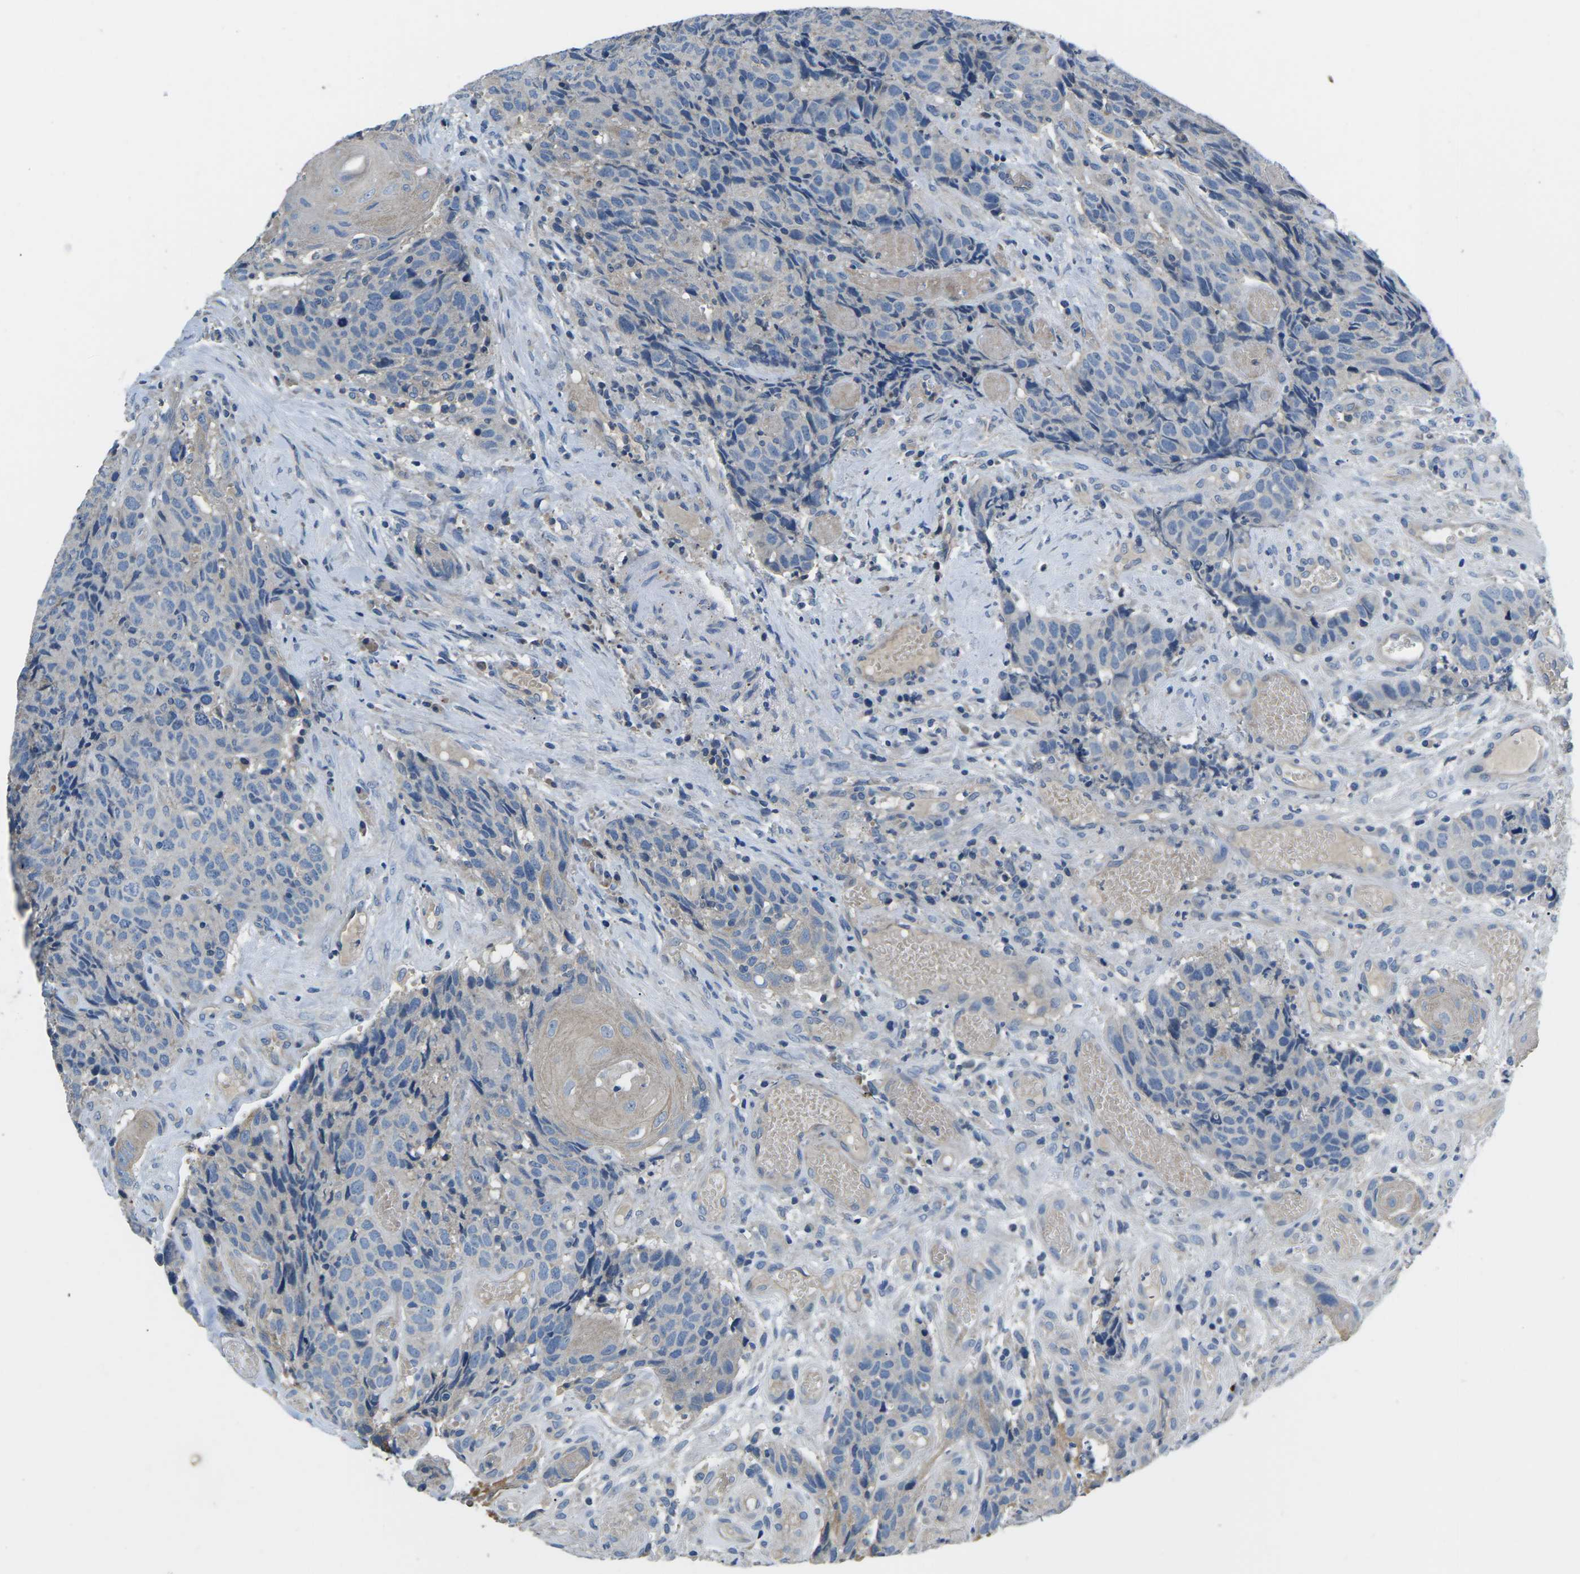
{"staining": {"intensity": "negative", "quantity": "none", "location": "none"}, "tissue": "head and neck cancer", "cell_type": "Tumor cells", "image_type": "cancer", "snomed": [{"axis": "morphology", "description": "Squamous cell carcinoma, NOS"}, {"axis": "topography", "description": "Head-Neck"}], "caption": "This is an immunohistochemistry histopathology image of head and neck cancer. There is no staining in tumor cells.", "gene": "PDCD6IP", "patient": {"sex": "male", "age": 66}}